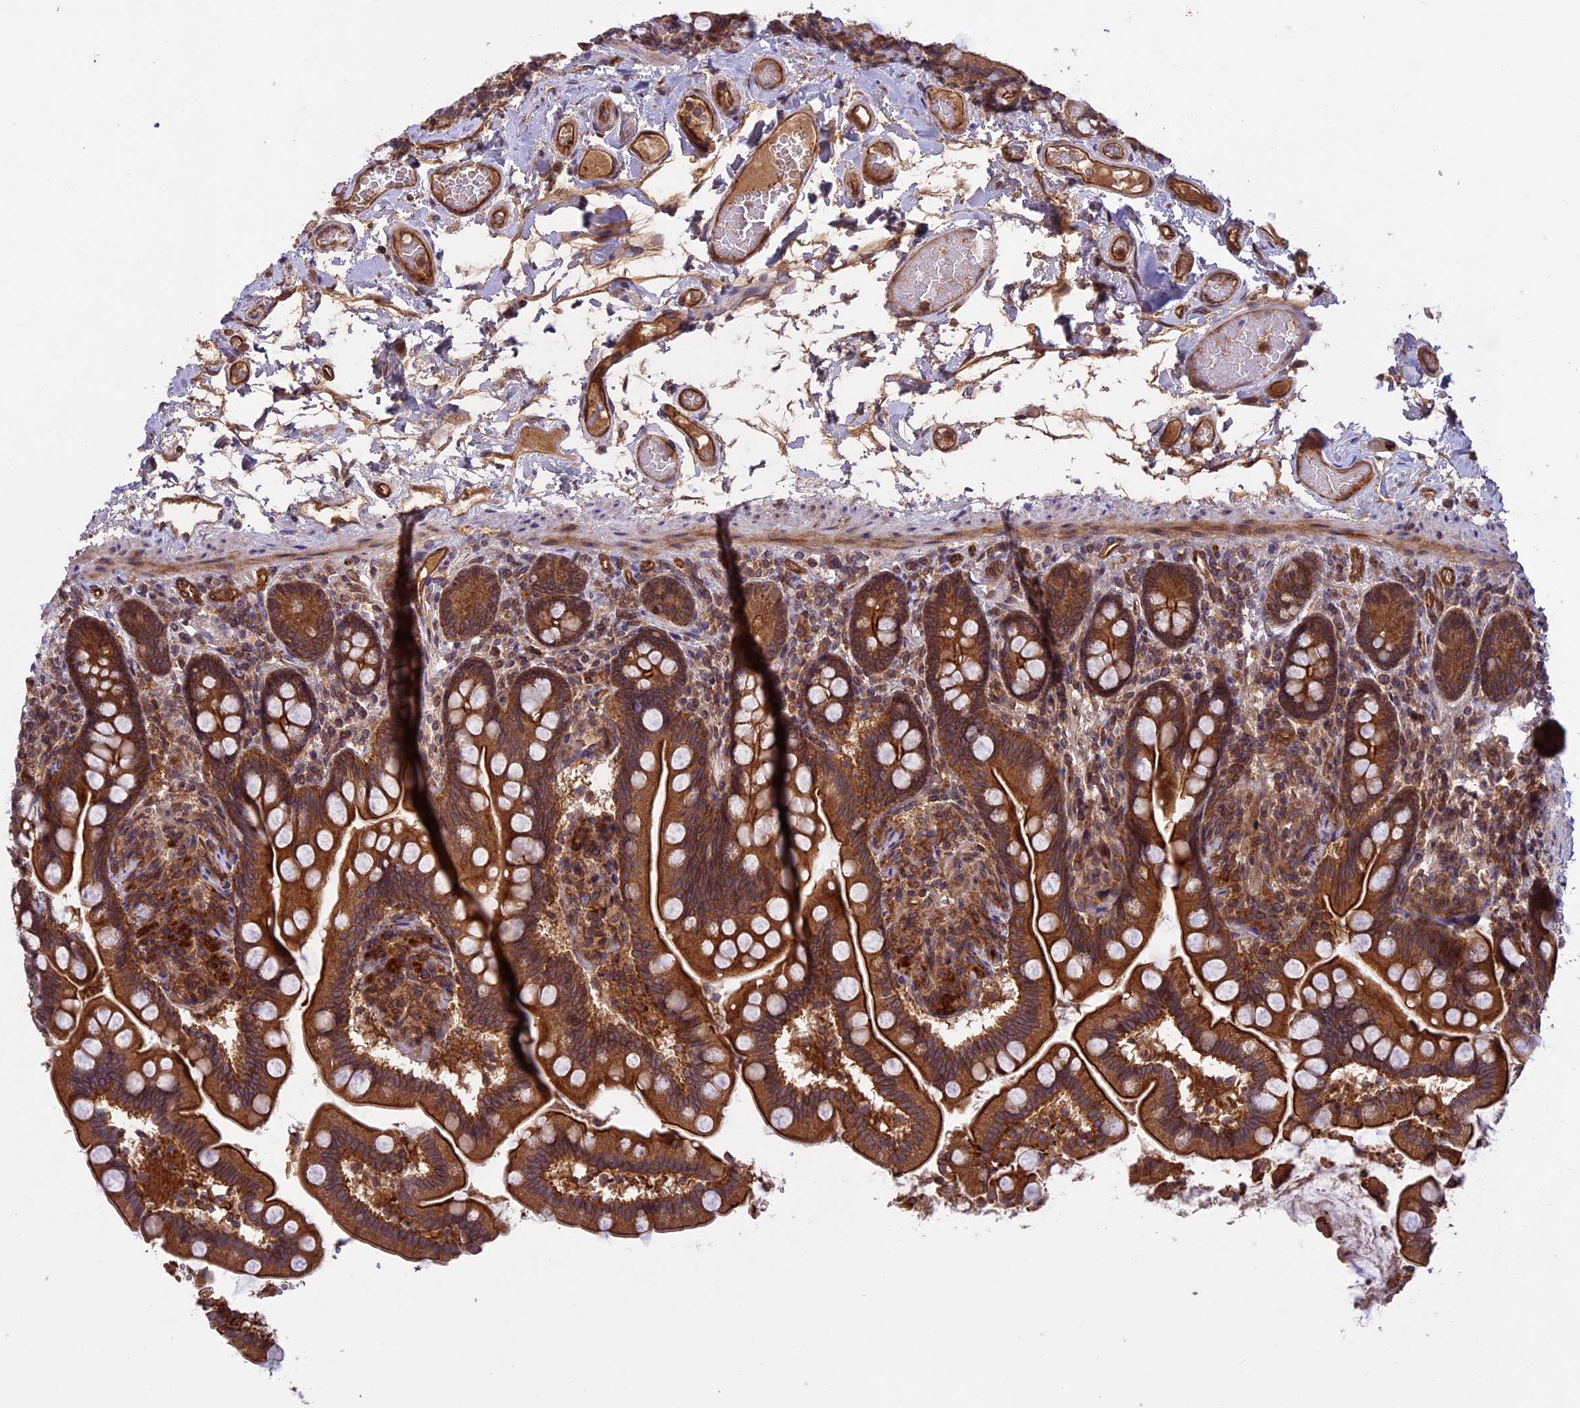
{"staining": {"intensity": "strong", "quantity": ">75%", "location": "cytoplasmic/membranous"}, "tissue": "small intestine", "cell_type": "Glandular cells", "image_type": "normal", "snomed": [{"axis": "morphology", "description": "Normal tissue, NOS"}, {"axis": "topography", "description": "Small intestine"}], "caption": "IHC (DAB (3,3'-diaminobenzidine)) staining of normal human small intestine shows strong cytoplasmic/membranous protein positivity in about >75% of glandular cells. (DAB (3,3'-diaminobenzidine) IHC, brown staining for protein, blue staining for nuclei).", "gene": "CCDC125", "patient": {"sex": "female", "age": 64}}